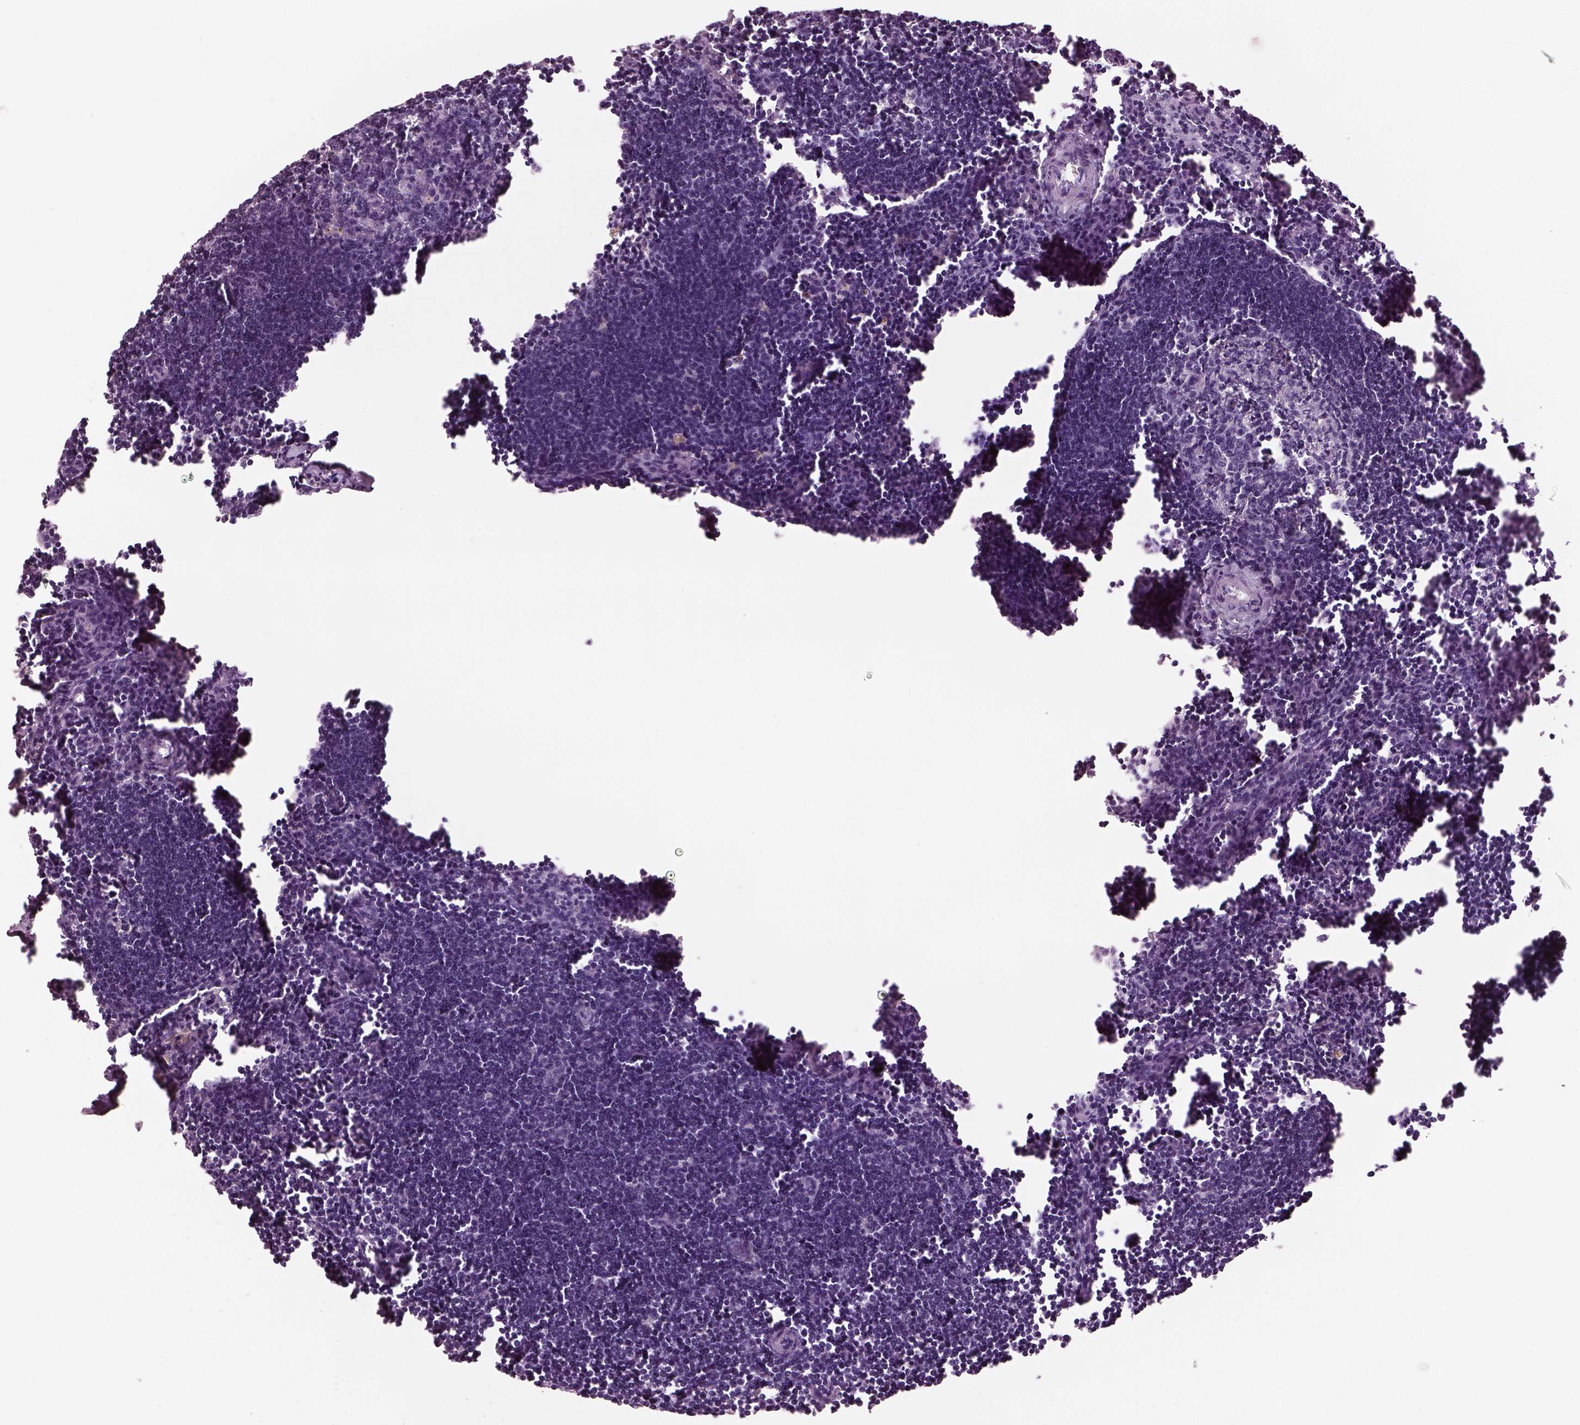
{"staining": {"intensity": "negative", "quantity": "none", "location": "none"}, "tissue": "lymph node", "cell_type": "Germinal center cells", "image_type": "normal", "snomed": [{"axis": "morphology", "description": "Normal tissue, NOS"}, {"axis": "topography", "description": "Lymph node"}], "caption": "Micrograph shows no significant protein staining in germinal center cells of benign lymph node. (DAB immunohistochemistry (IHC), high magnification).", "gene": "PACRG", "patient": {"sex": "male", "age": 55}}